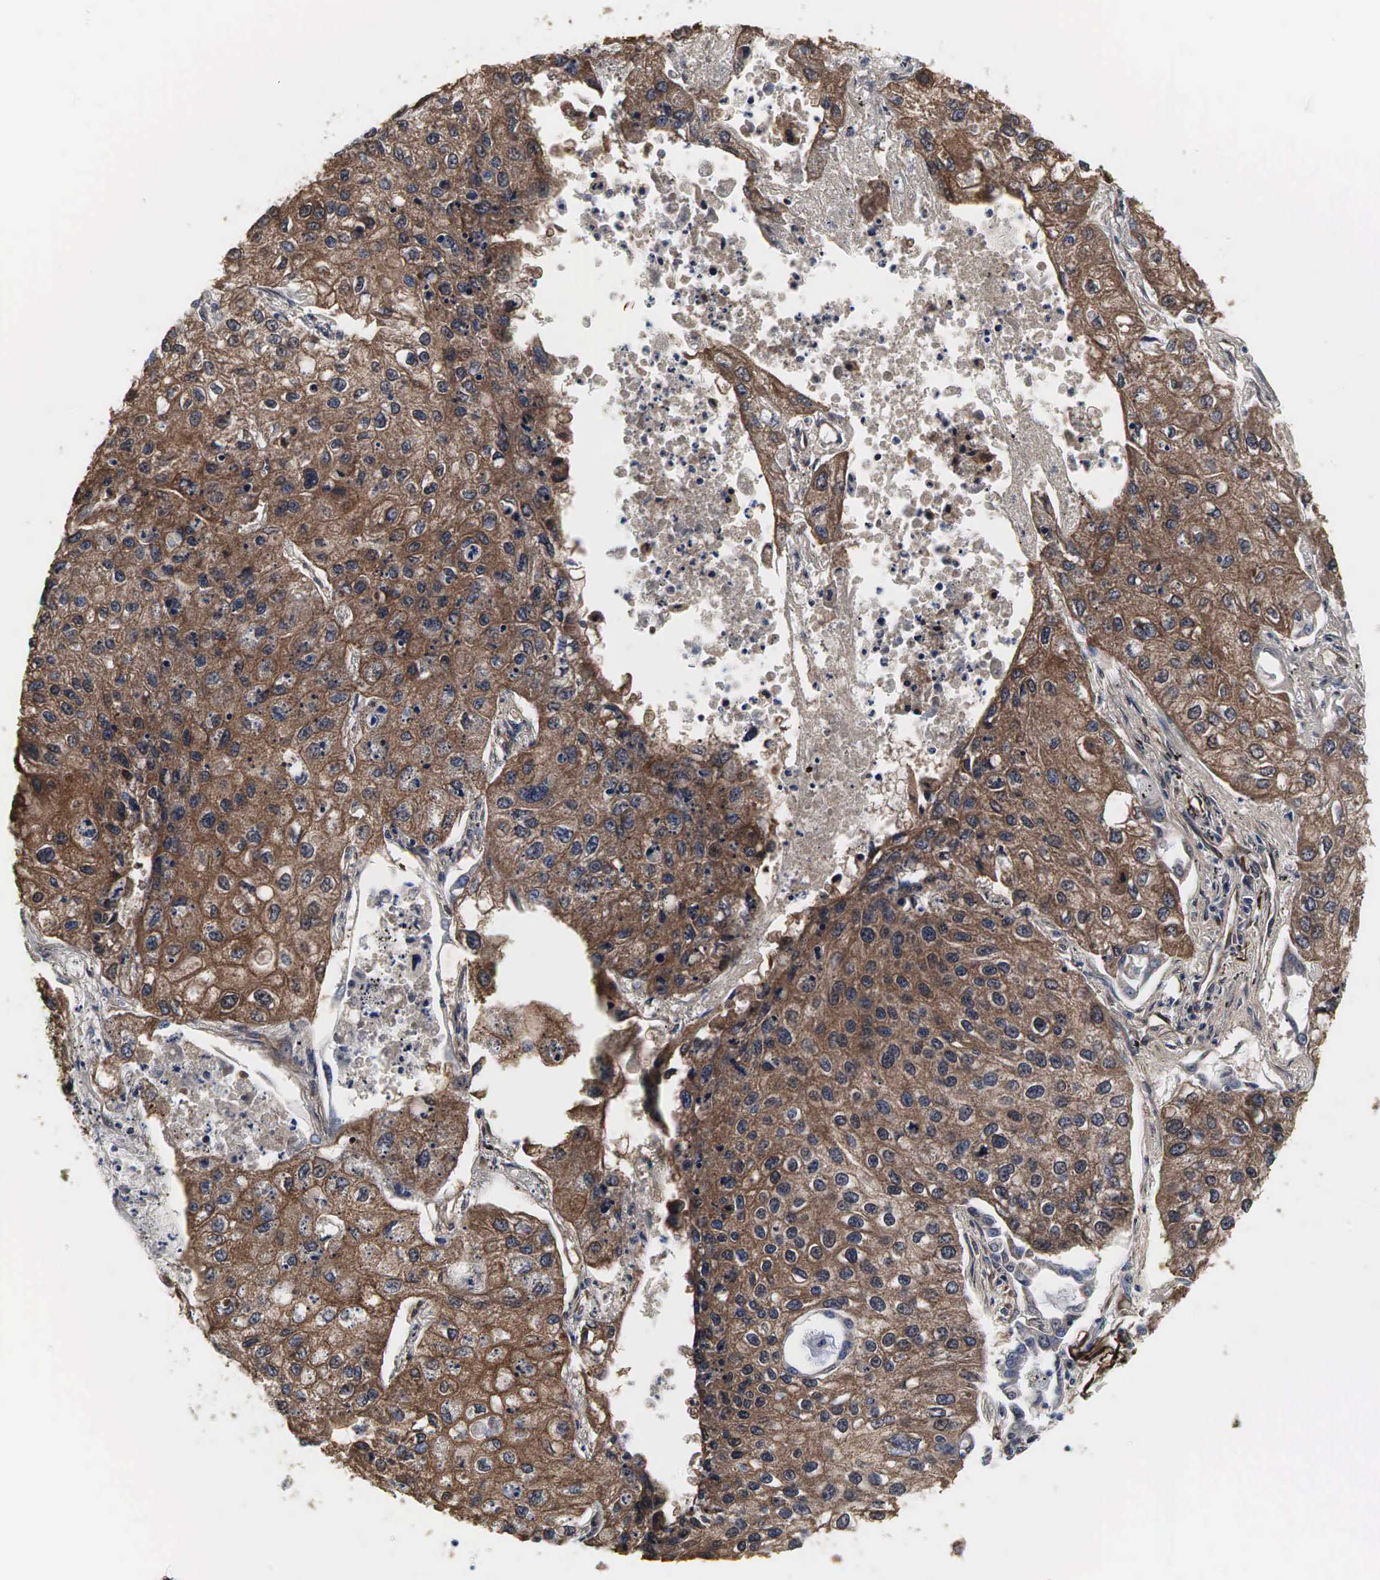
{"staining": {"intensity": "moderate", "quantity": "25%-75%", "location": "cytoplasmic/membranous"}, "tissue": "lung cancer", "cell_type": "Tumor cells", "image_type": "cancer", "snomed": [{"axis": "morphology", "description": "Squamous cell carcinoma, NOS"}, {"axis": "topography", "description": "Lung"}], "caption": "Lung cancer stained with a protein marker displays moderate staining in tumor cells.", "gene": "SPIN1", "patient": {"sex": "male", "age": 75}}